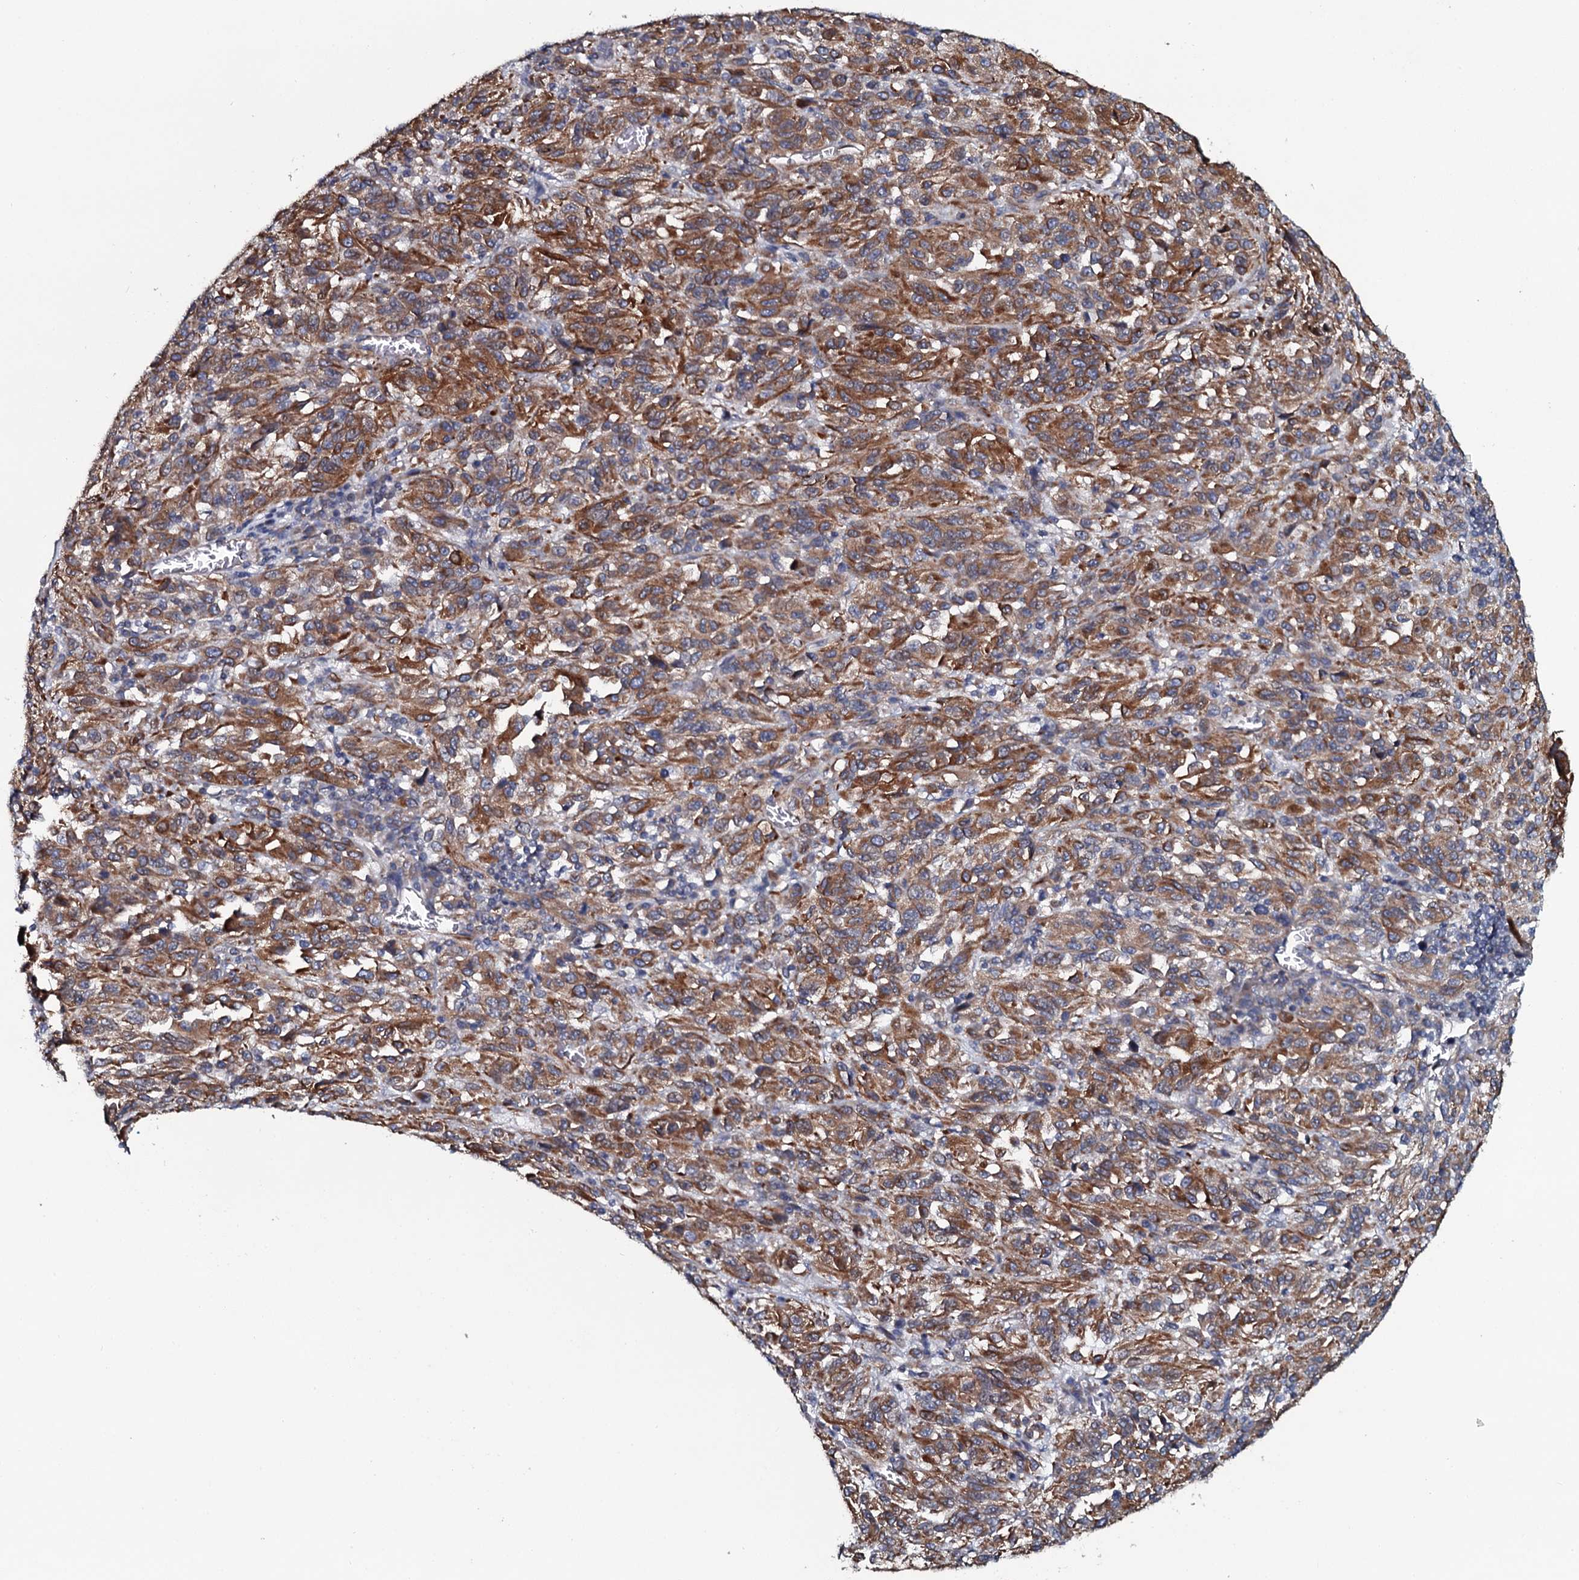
{"staining": {"intensity": "moderate", "quantity": ">75%", "location": "cytoplasmic/membranous"}, "tissue": "melanoma", "cell_type": "Tumor cells", "image_type": "cancer", "snomed": [{"axis": "morphology", "description": "Malignant melanoma, Metastatic site"}, {"axis": "topography", "description": "Lung"}], "caption": "Immunohistochemical staining of human melanoma exhibits medium levels of moderate cytoplasmic/membranous protein positivity in about >75% of tumor cells. Nuclei are stained in blue.", "gene": "TMEM151A", "patient": {"sex": "male", "age": 64}}